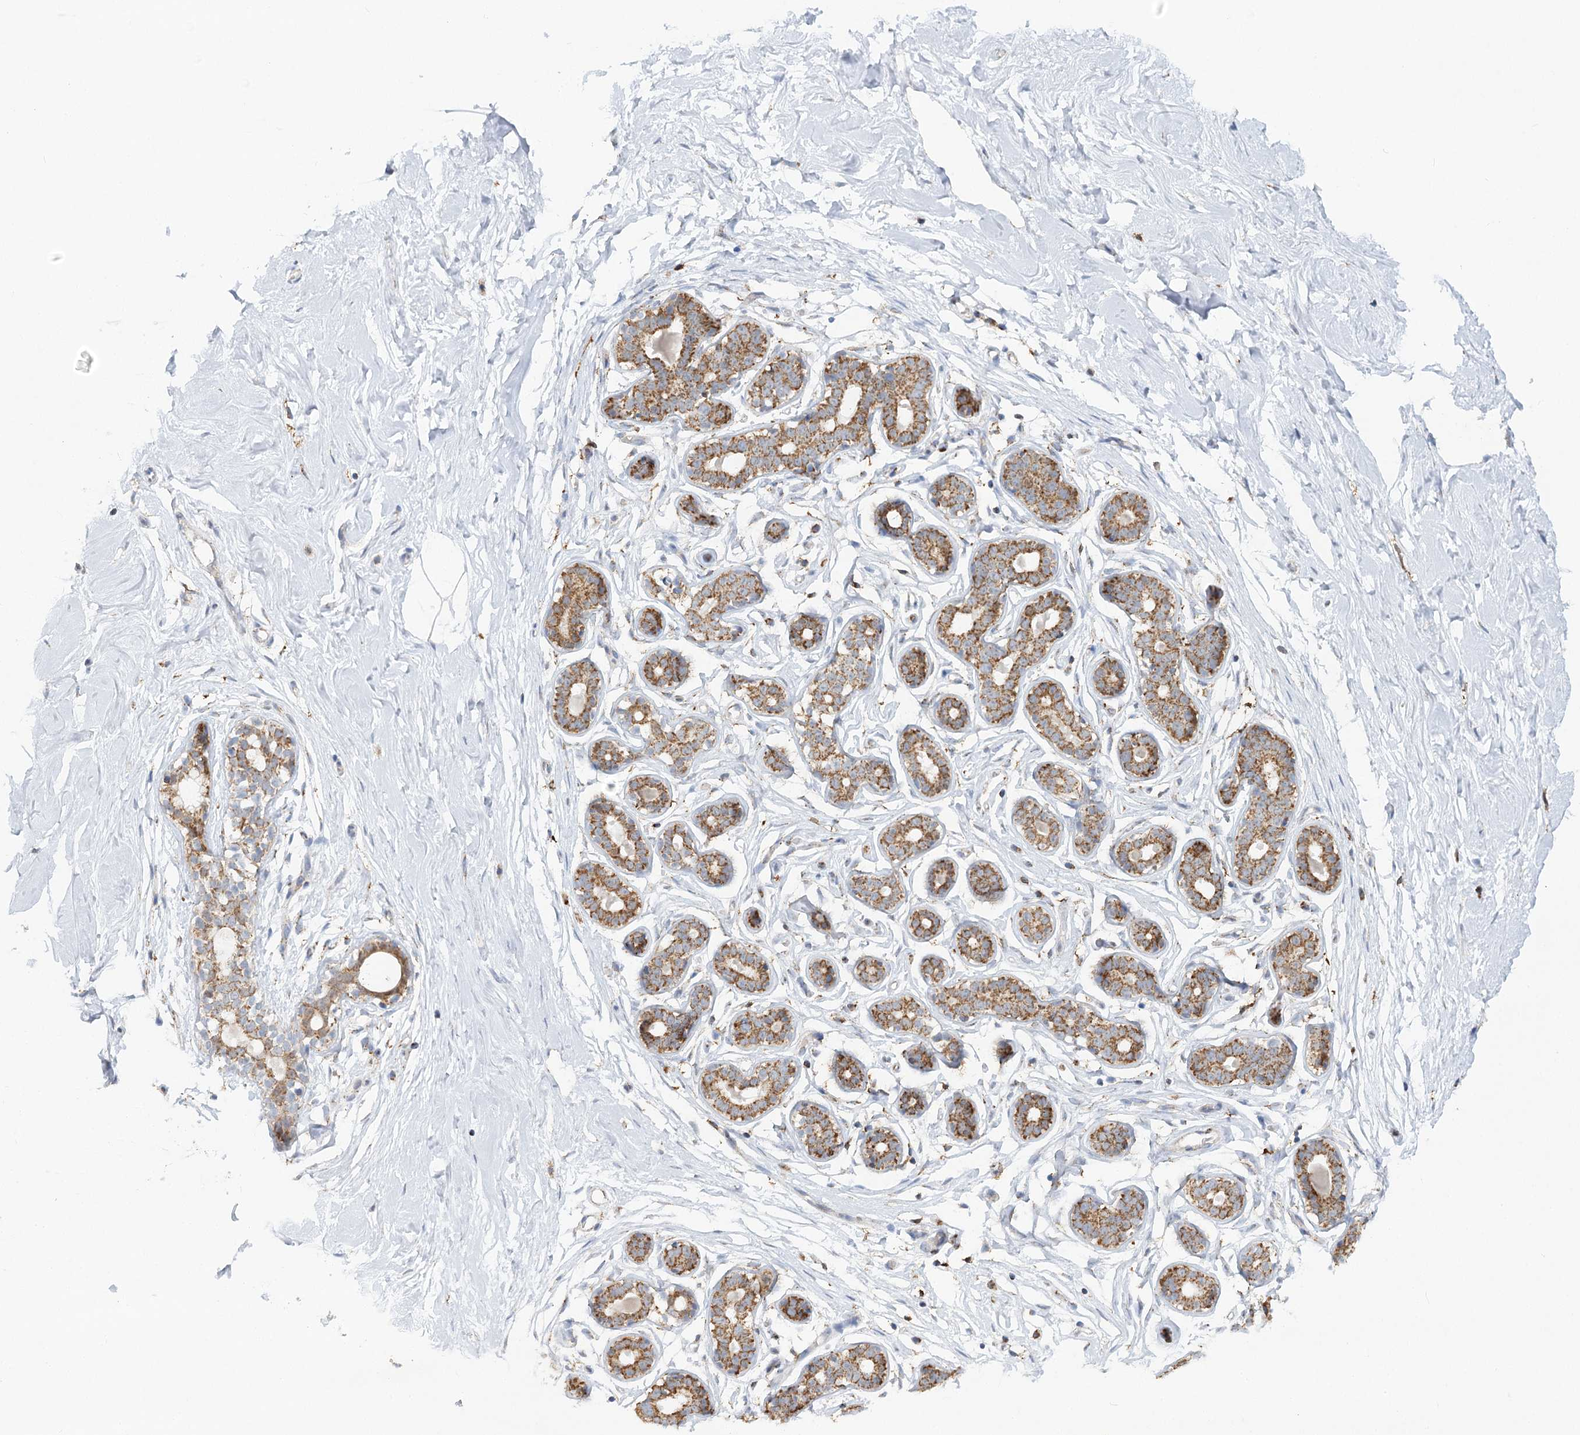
{"staining": {"intensity": "negative", "quantity": "none", "location": "none"}, "tissue": "breast", "cell_type": "Adipocytes", "image_type": "normal", "snomed": [{"axis": "morphology", "description": "Normal tissue, NOS"}, {"axis": "morphology", "description": "Adenoma, NOS"}, {"axis": "topography", "description": "Breast"}], "caption": "Protein analysis of unremarkable breast demonstrates no significant positivity in adipocytes. (DAB (3,3'-diaminobenzidine) immunohistochemistry (IHC) with hematoxylin counter stain).", "gene": "TAS1R1", "patient": {"sex": "female", "age": 23}}